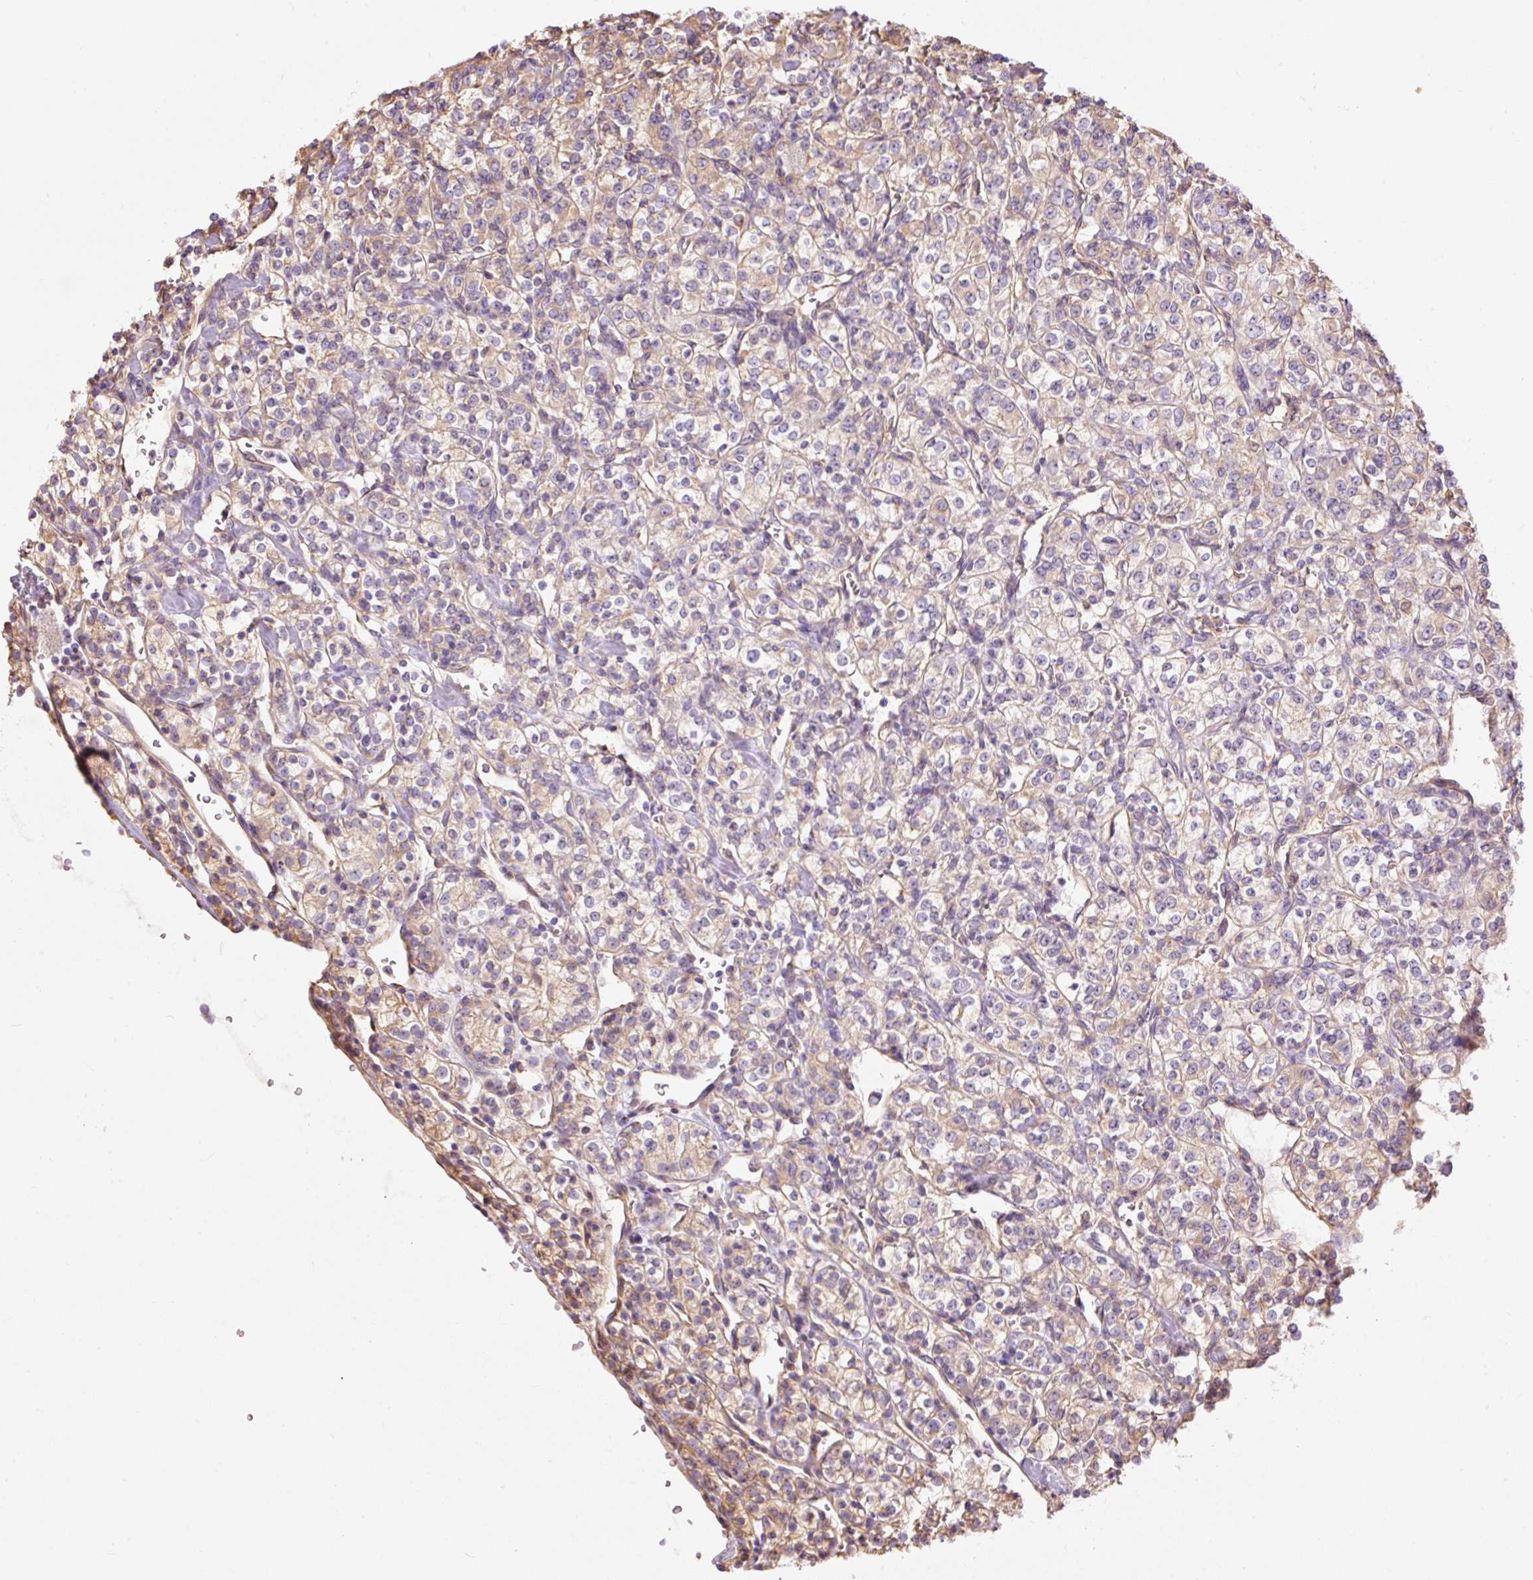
{"staining": {"intensity": "weak", "quantity": "<25%", "location": "cytoplasmic/membranous"}, "tissue": "renal cancer", "cell_type": "Tumor cells", "image_type": "cancer", "snomed": [{"axis": "morphology", "description": "Adenocarcinoma, NOS"}, {"axis": "topography", "description": "Kidney"}], "caption": "An immunohistochemistry photomicrograph of renal adenocarcinoma is shown. There is no staining in tumor cells of renal adenocarcinoma.", "gene": "IL10RB", "patient": {"sex": "male", "age": 77}}